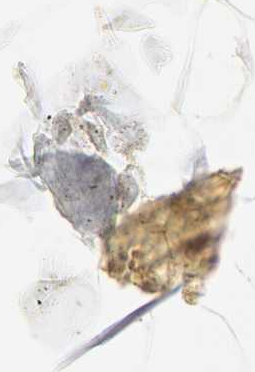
{"staining": {"intensity": "moderate", "quantity": ">75%", "location": "nuclear"}, "tissue": "adipose tissue", "cell_type": "Adipocytes", "image_type": "normal", "snomed": [{"axis": "morphology", "description": "Normal tissue, NOS"}, {"axis": "morphology", "description": "Duct carcinoma"}, {"axis": "topography", "description": "Breast"}, {"axis": "topography", "description": "Adipose tissue"}], "caption": "This micrograph exhibits normal adipose tissue stained with immunohistochemistry (IHC) to label a protein in brown. The nuclear of adipocytes show moderate positivity for the protein. Nuclei are counter-stained blue.", "gene": "NPEPL1", "patient": {"sex": "female", "age": 37}}